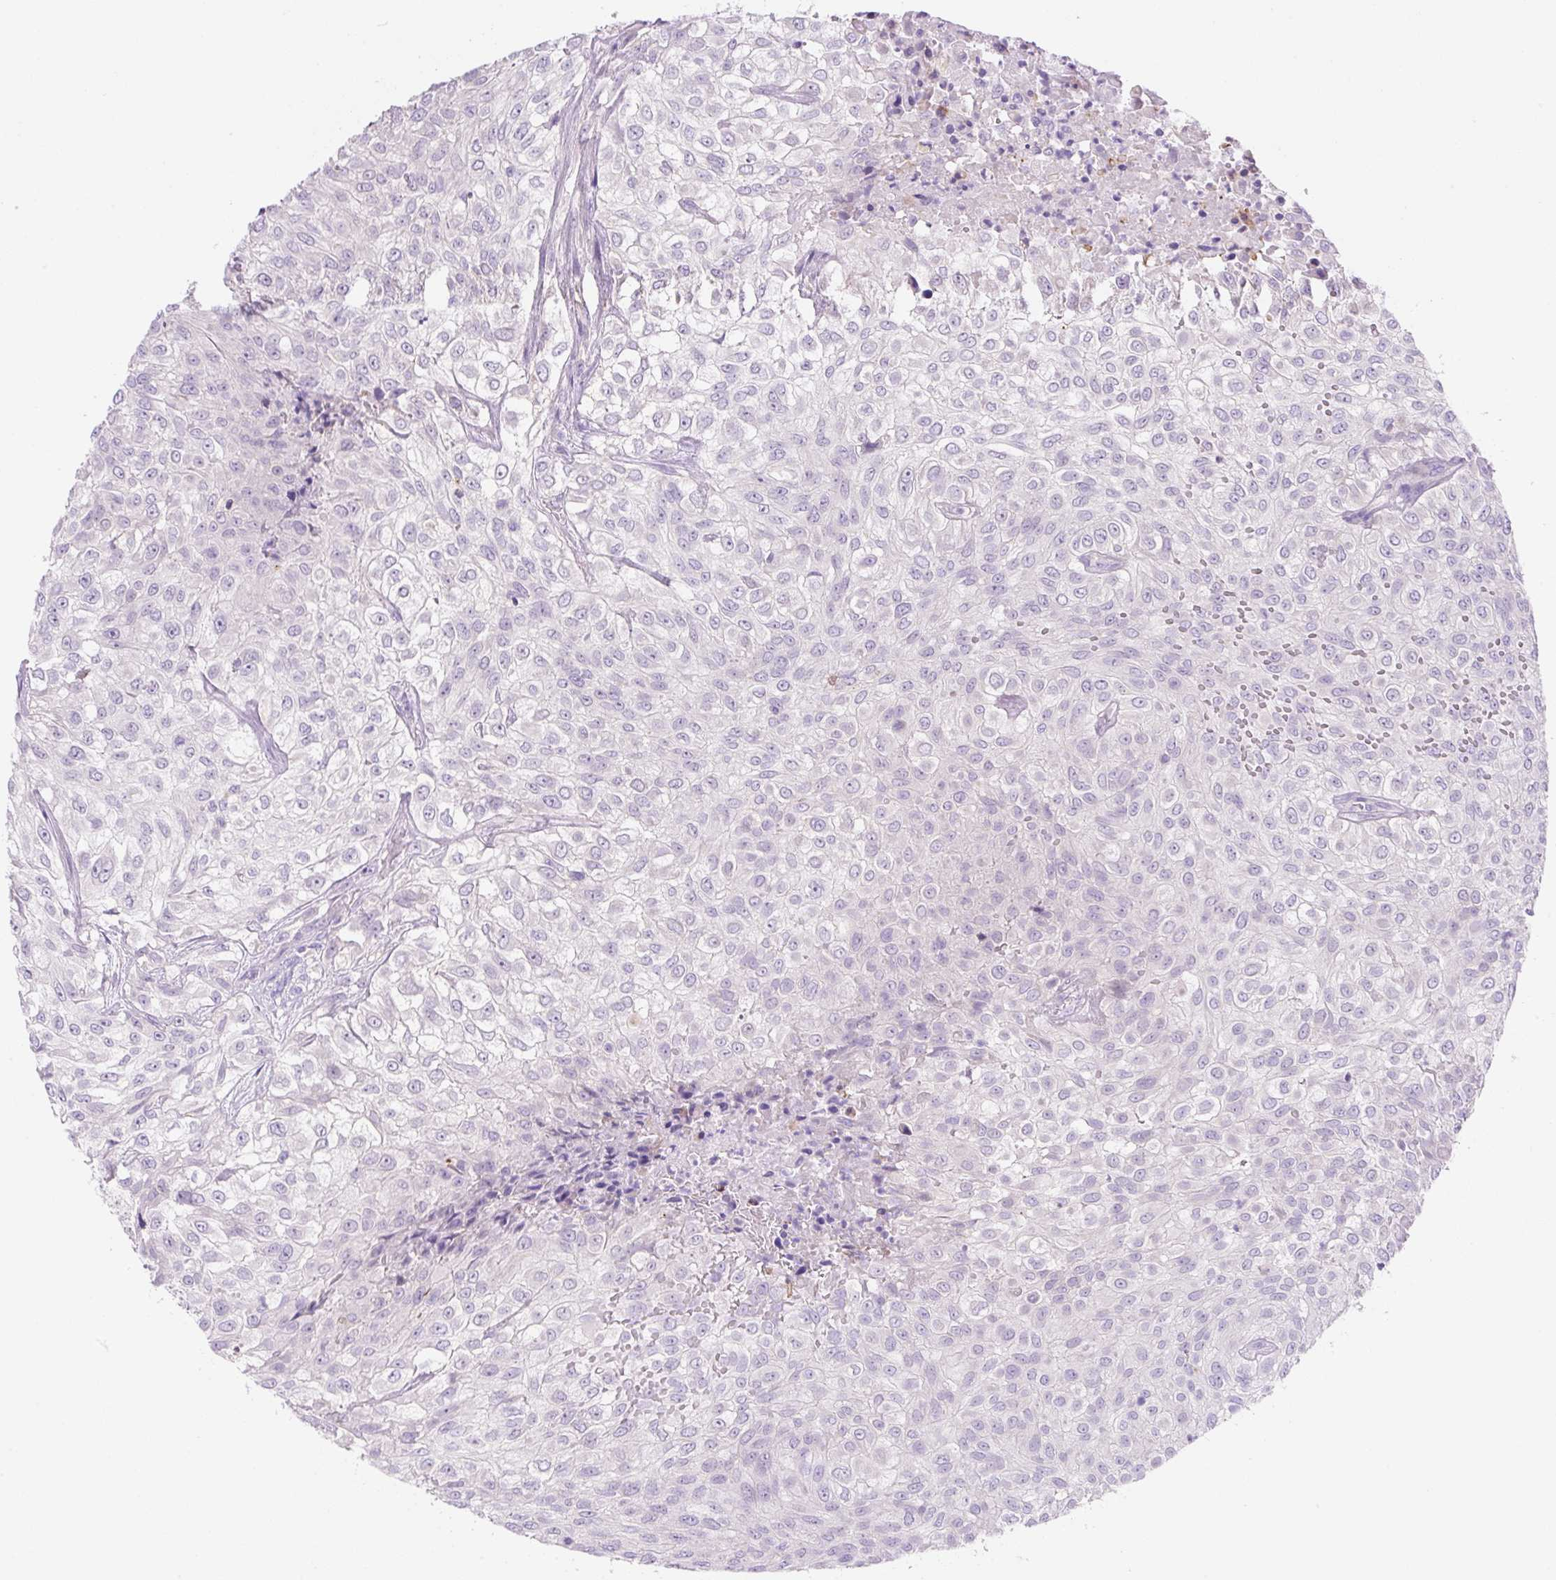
{"staining": {"intensity": "negative", "quantity": "none", "location": "none"}, "tissue": "urothelial cancer", "cell_type": "Tumor cells", "image_type": "cancer", "snomed": [{"axis": "morphology", "description": "Urothelial carcinoma, High grade"}, {"axis": "topography", "description": "Urinary bladder"}], "caption": "This is a image of IHC staining of urothelial cancer, which shows no positivity in tumor cells.", "gene": "NDST3", "patient": {"sex": "male", "age": 56}}